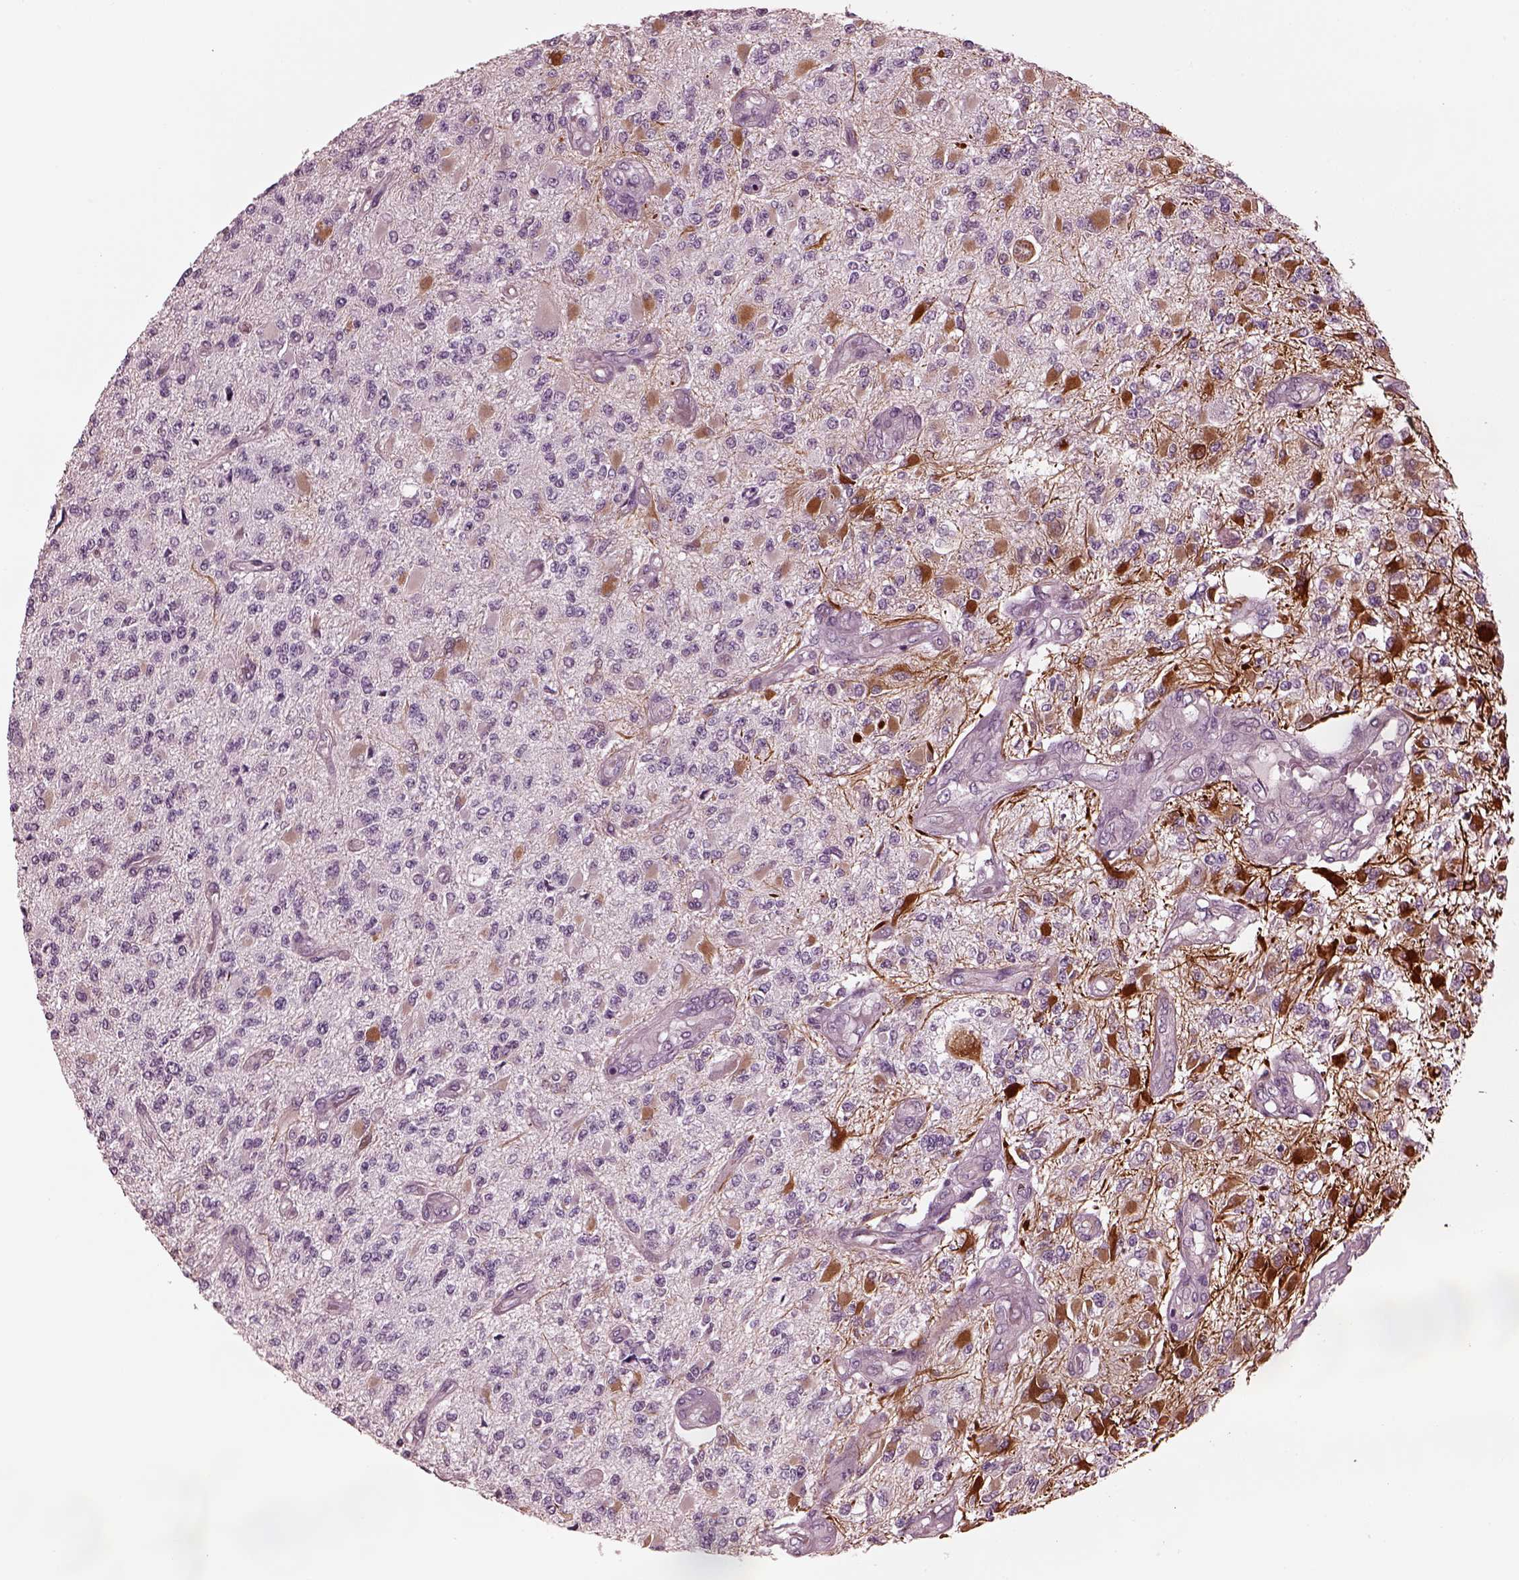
{"staining": {"intensity": "negative", "quantity": "none", "location": "none"}, "tissue": "glioma", "cell_type": "Tumor cells", "image_type": "cancer", "snomed": [{"axis": "morphology", "description": "Glioma, malignant, High grade"}, {"axis": "topography", "description": "Brain"}], "caption": "The IHC photomicrograph has no significant staining in tumor cells of glioma tissue.", "gene": "KIF6", "patient": {"sex": "female", "age": 63}}